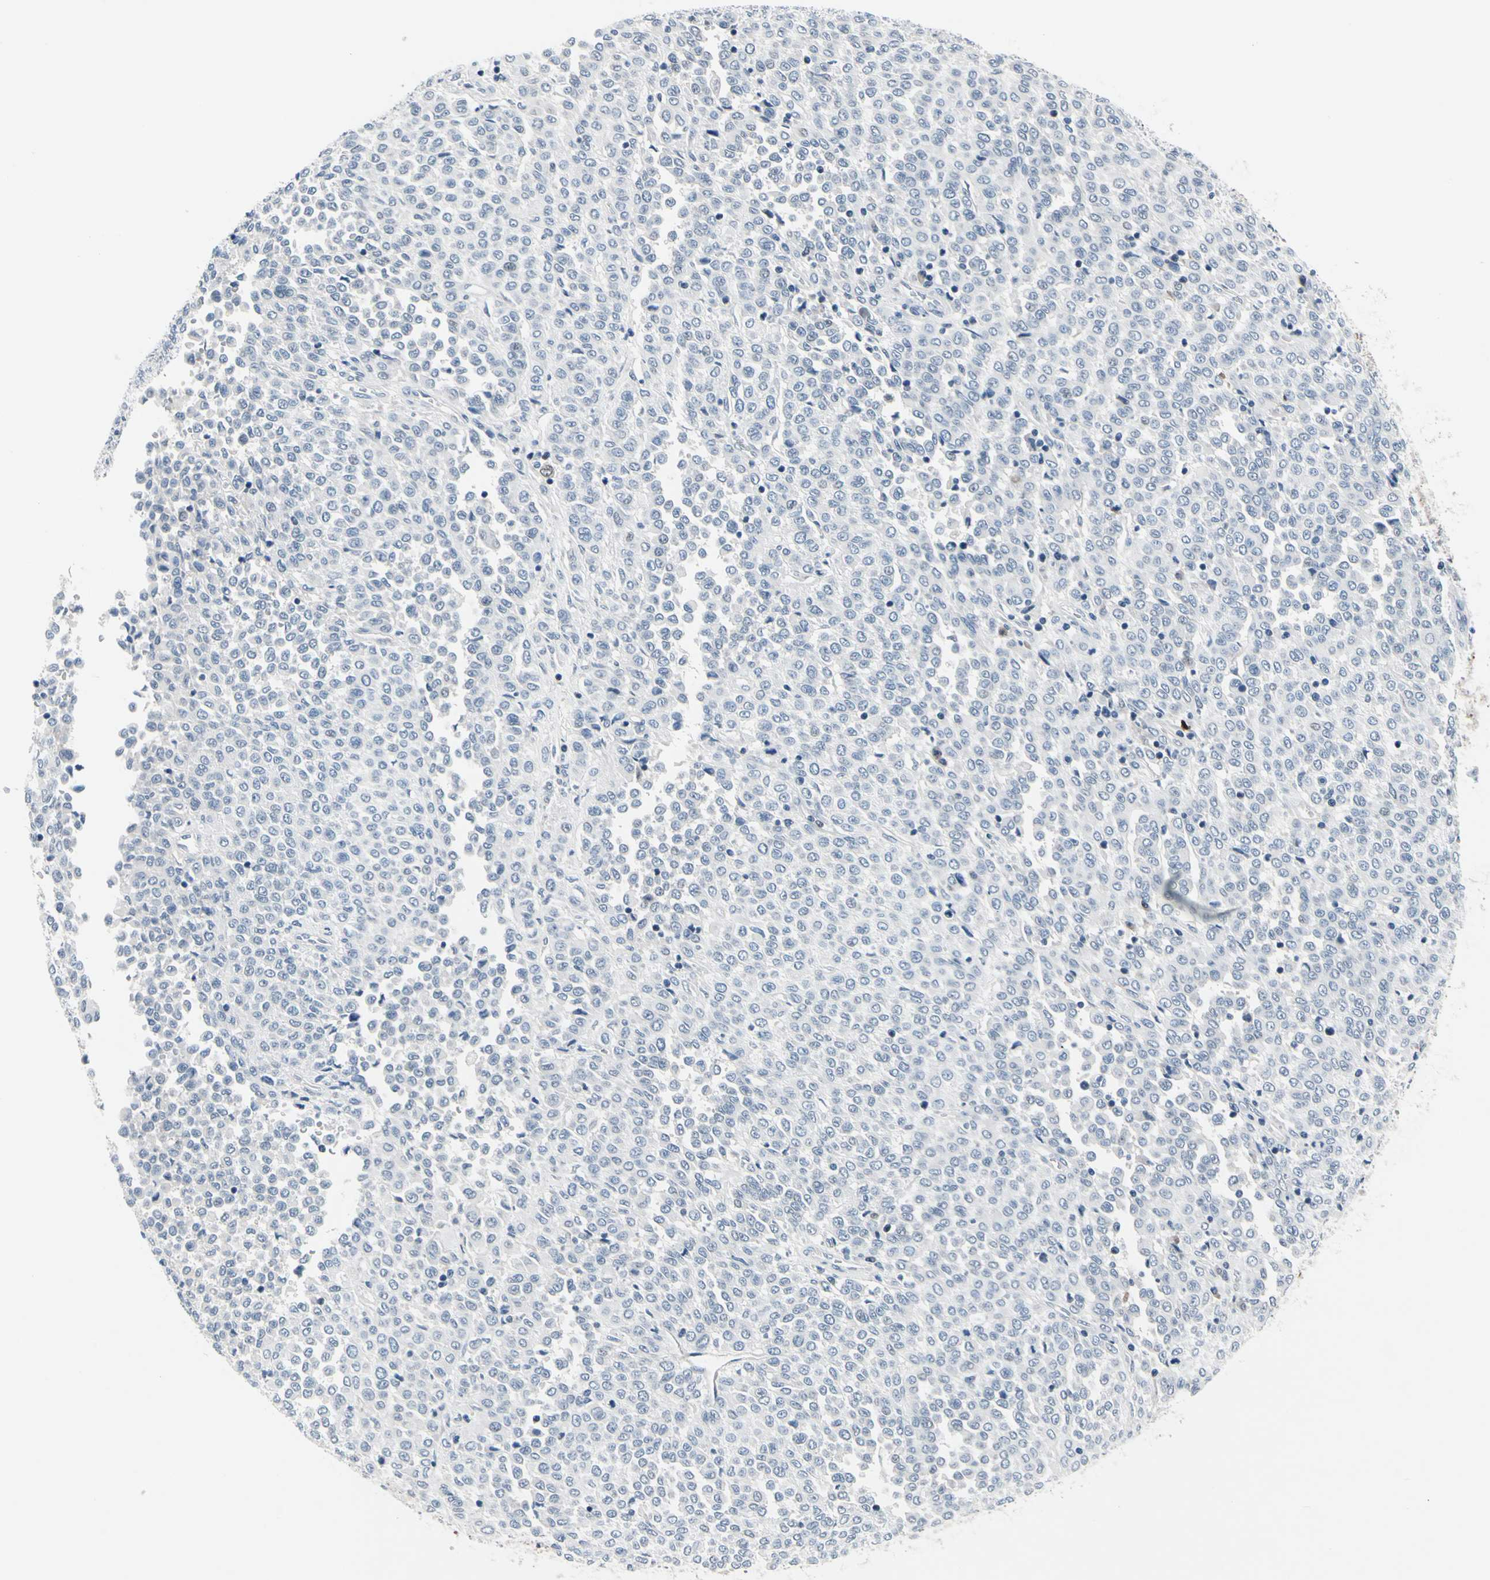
{"staining": {"intensity": "negative", "quantity": "none", "location": "none"}, "tissue": "melanoma", "cell_type": "Tumor cells", "image_type": "cancer", "snomed": [{"axis": "morphology", "description": "Malignant melanoma, Metastatic site"}, {"axis": "topography", "description": "Pancreas"}], "caption": "This is an immunohistochemistry (IHC) image of human melanoma. There is no staining in tumor cells.", "gene": "TXN", "patient": {"sex": "female", "age": 30}}